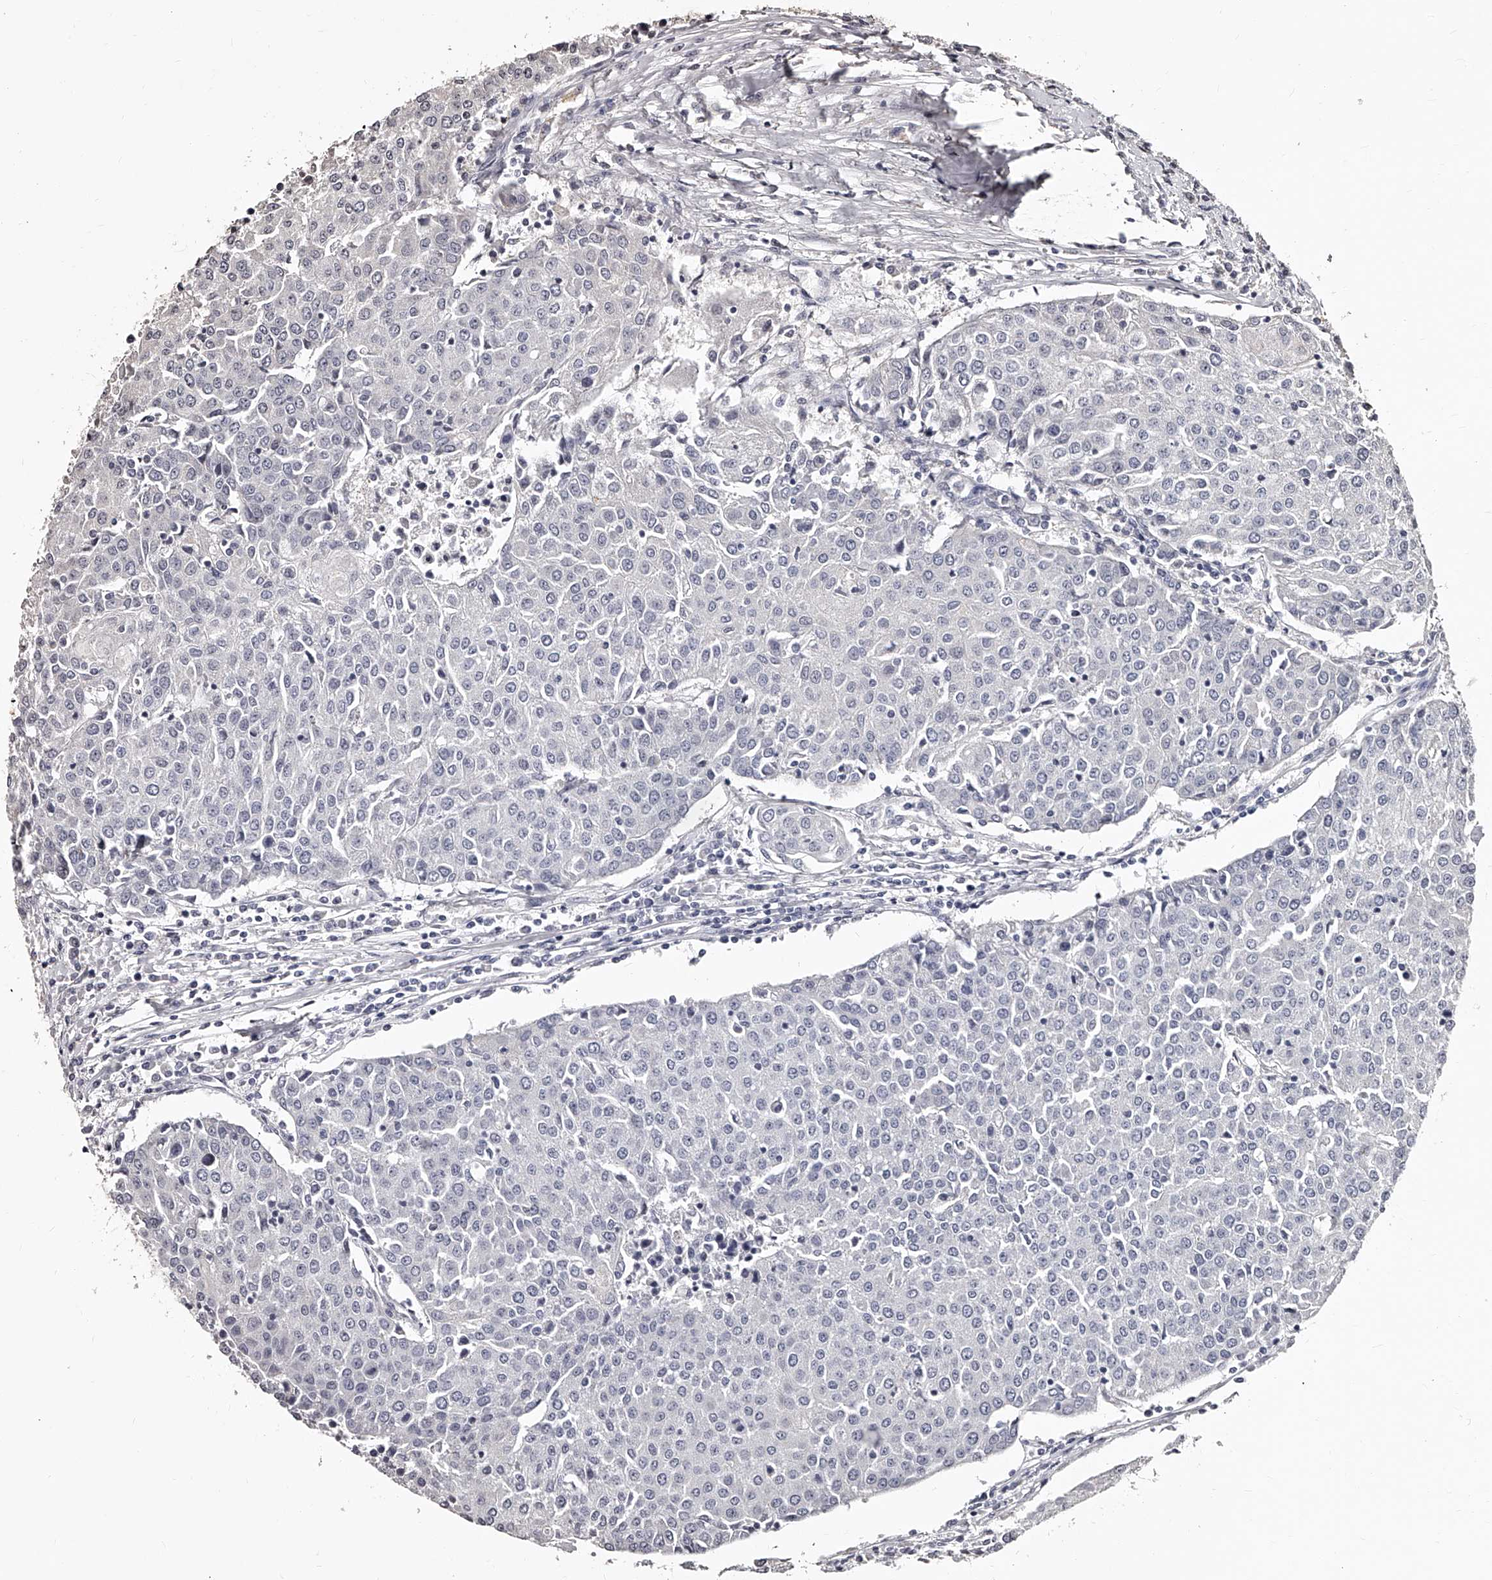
{"staining": {"intensity": "negative", "quantity": "none", "location": "none"}, "tissue": "urothelial cancer", "cell_type": "Tumor cells", "image_type": "cancer", "snomed": [{"axis": "morphology", "description": "Urothelial carcinoma, High grade"}, {"axis": "topography", "description": "Urinary bladder"}], "caption": "Urothelial carcinoma (high-grade) was stained to show a protein in brown. There is no significant expression in tumor cells. (DAB (3,3'-diaminobenzidine) immunohistochemistry visualized using brightfield microscopy, high magnification).", "gene": "TSHR", "patient": {"sex": "female", "age": 85}}